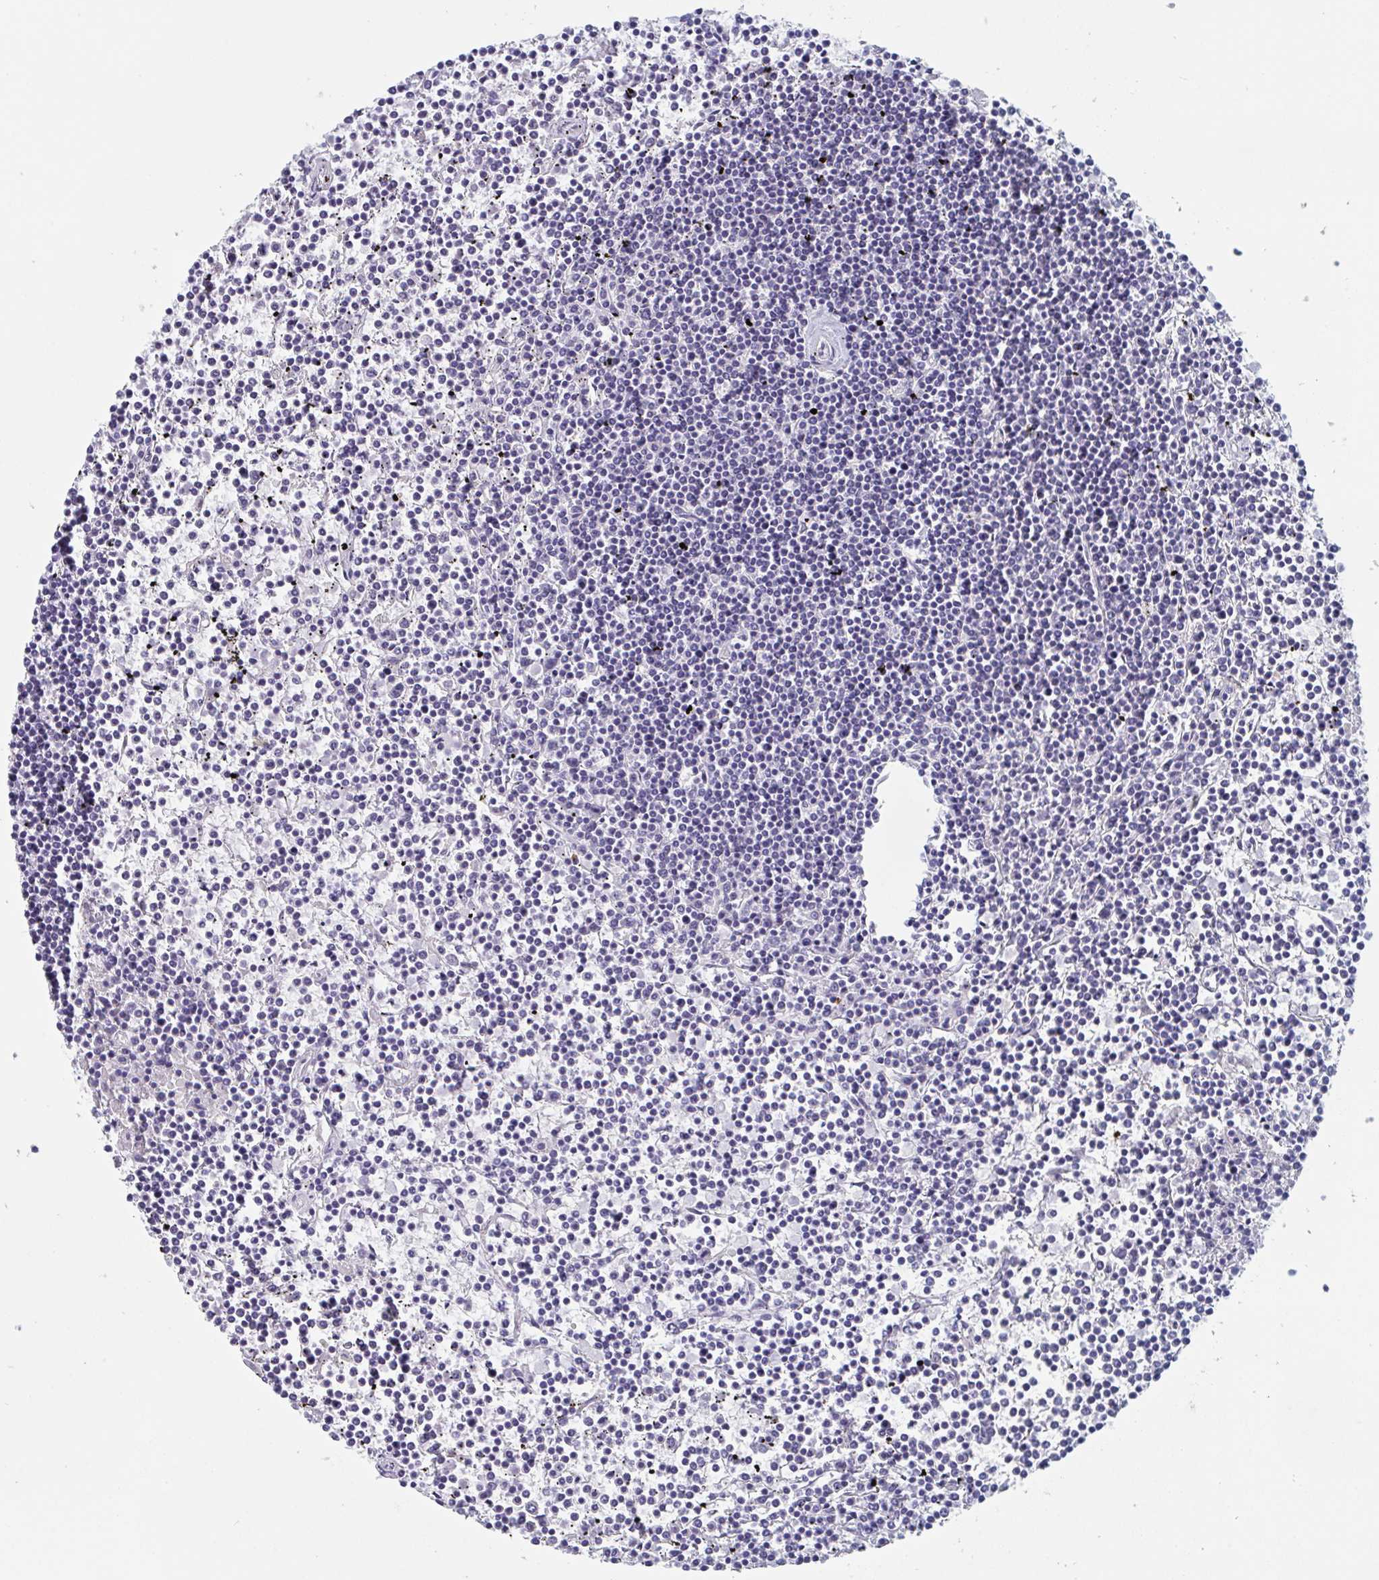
{"staining": {"intensity": "negative", "quantity": "none", "location": "none"}, "tissue": "lymphoma", "cell_type": "Tumor cells", "image_type": "cancer", "snomed": [{"axis": "morphology", "description": "Malignant lymphoma, non-Hodgkin's type, Low grade"}, {"axis": "topography", "description": "Spleen"}], "caption": "A micrograph of human malignant lymphoma, non-Hodgkin's type (low-grade) is negative for staining in tumor cells. (Stains: DAB immunohistochemistry with hematoxylin counter stain, Microscopy: brightfield microscopy at high magnification).", "gene": "DPEP3", "patient": {"sex": "female", "age": 19}}